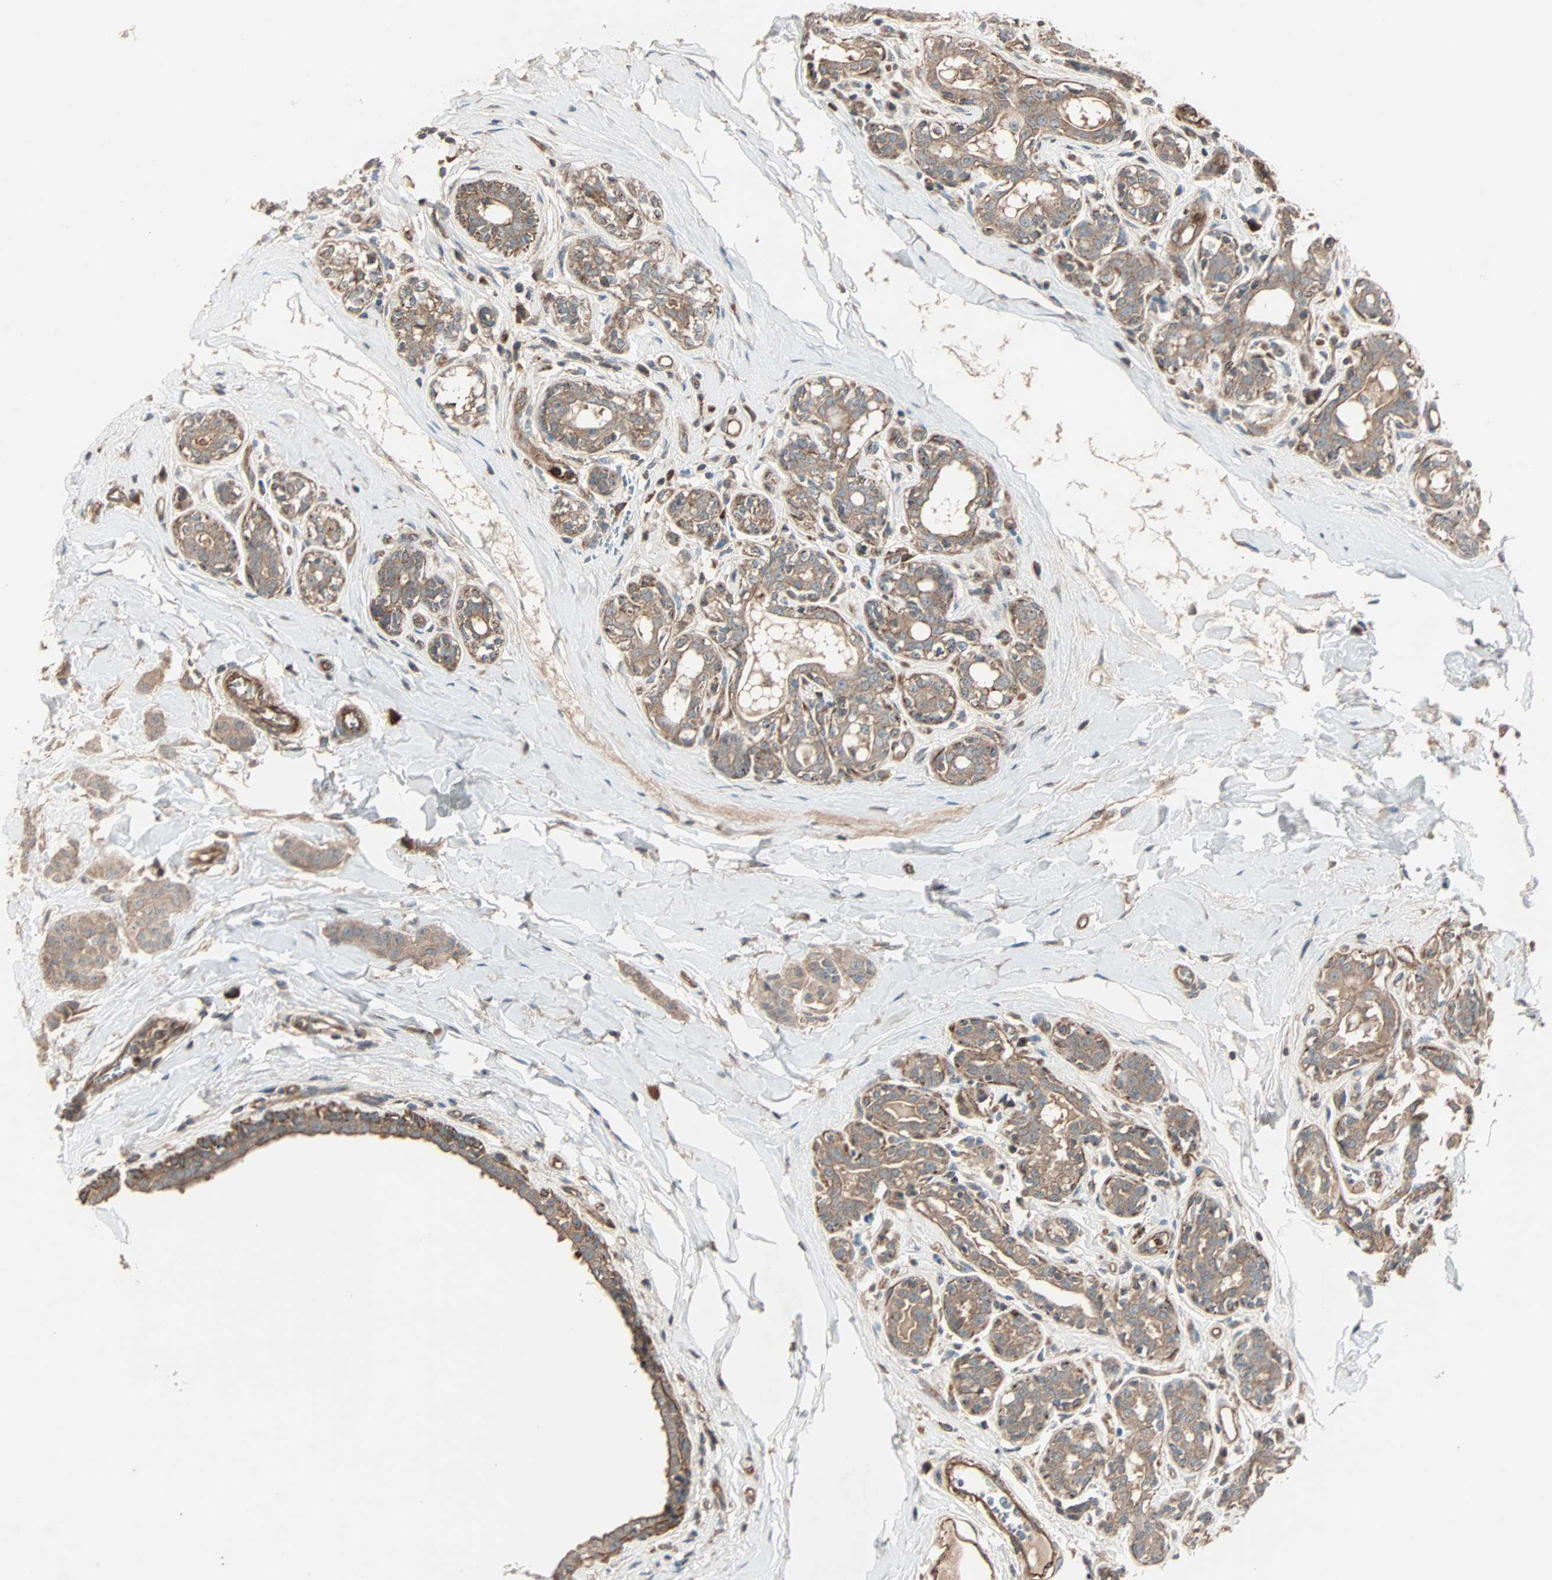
{"staining": {"intensity": "moderate", "quantity": ">75%", "location": "cytoplasmic/membranous"}, "tissue": "breast cancer", "cell_type": "Tumor cells", "image_type": "cancer", "snomed": [{"axis": "morphology", "description": "Normal tissue, NOS"}, {"axis": "morphology", "description": "Duct carcinoma"}, {"axis": "topography", "description": "Breast"}], "caption": "A medium amount of moderate cytoplasmic/membranous staining is appreciated in approximately >75% of tumor cells in breast cancer (intraductal carcinoma) tissue.", "gene": "GCK", "patient": {"sex": "female", "age": 40}}